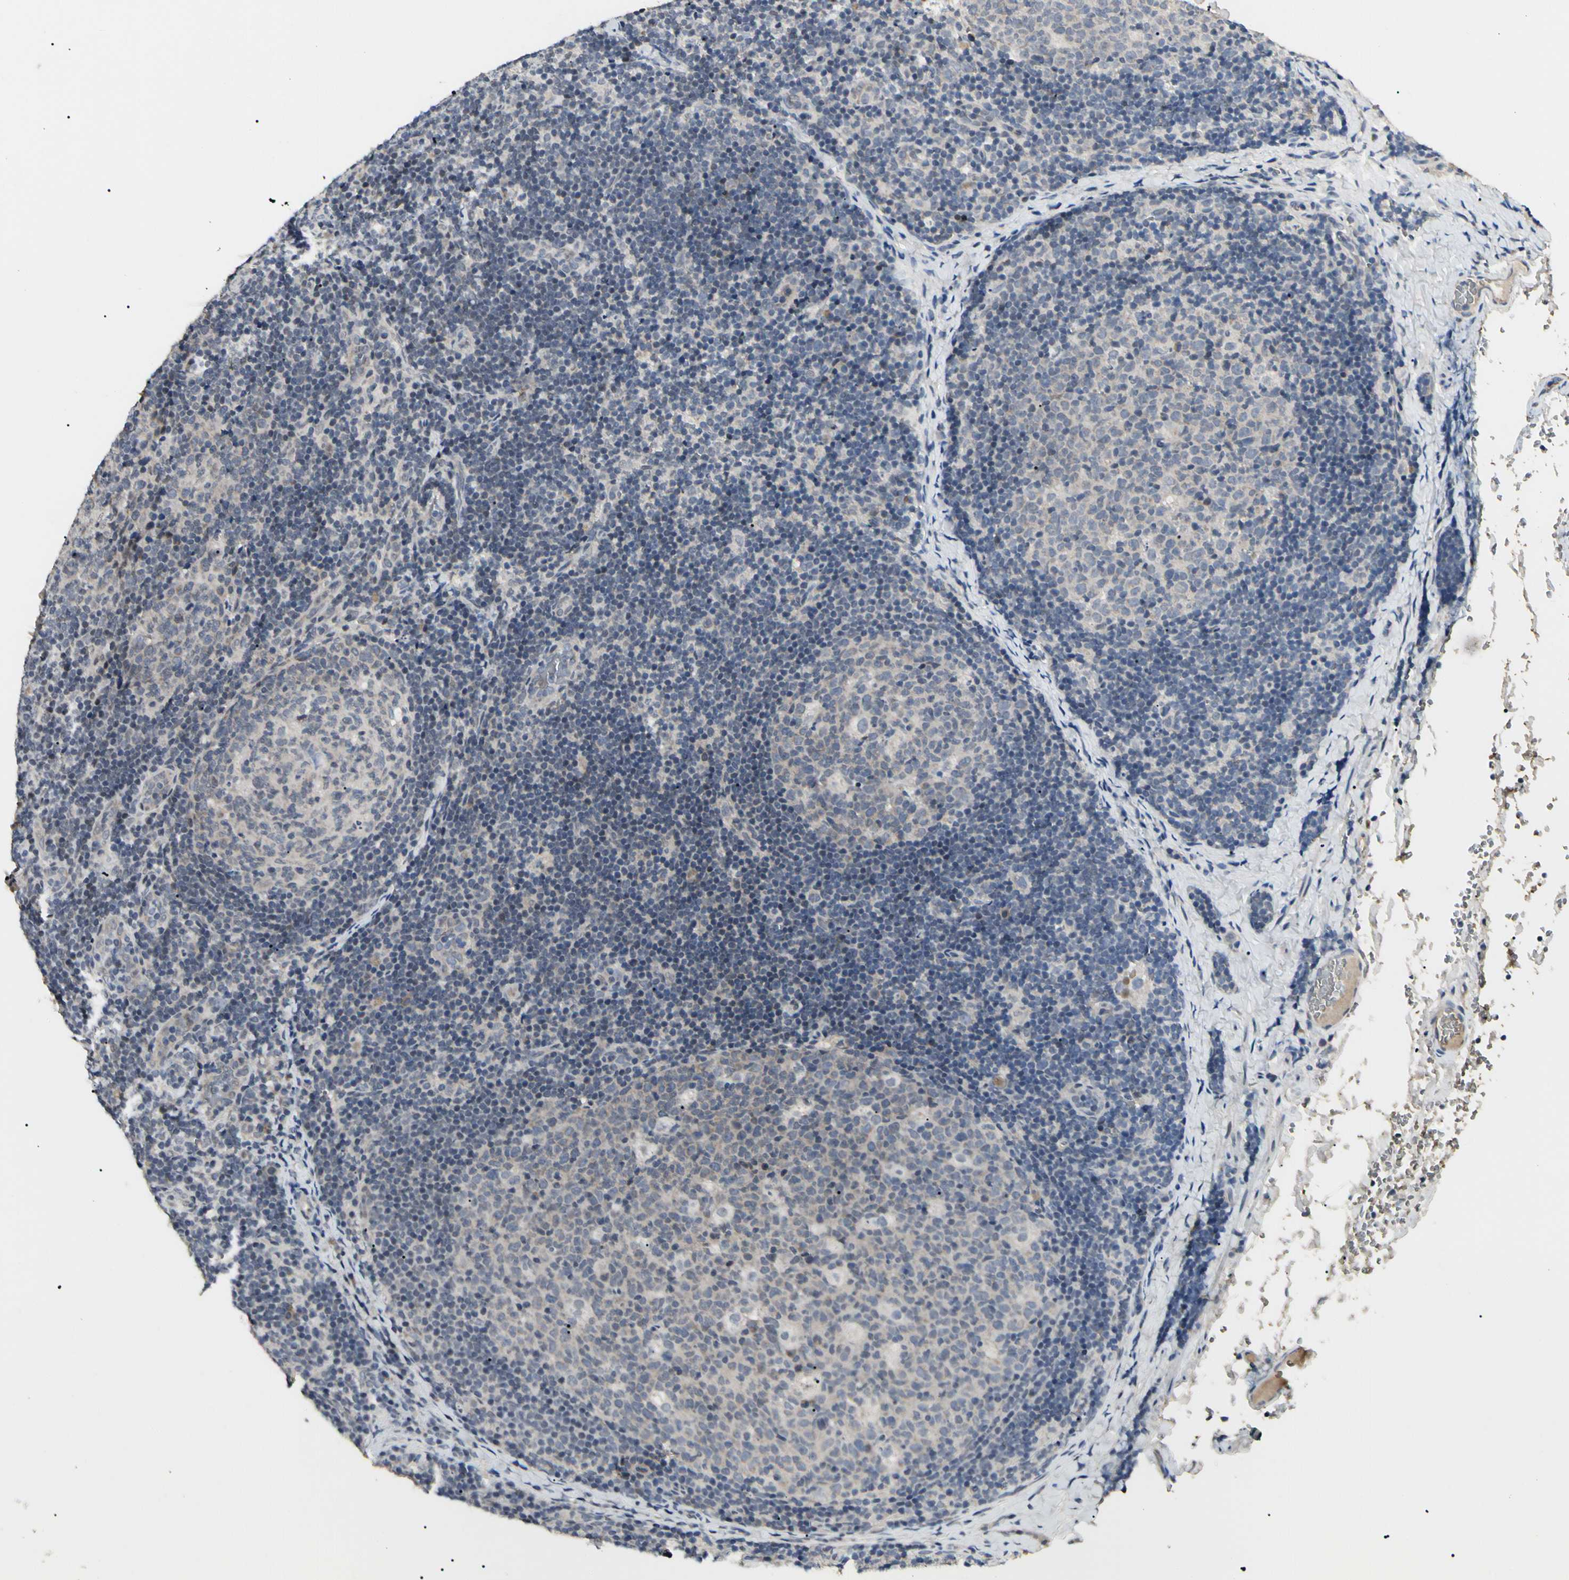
{"staining": {"intensity": "weak", "quantity": "<25%", "location": "nuclear"}, "tissue": "lymph node", "cell_type": "Germinal center cells", "image_type": "normal", "snomed": [{"axis": "morphology", "description": "Normal tissue, NOS"}, {"axis": "topography", "description": "Lymph node"}], "caption": "The immunohistochemistry micrograph has no significant expression in germinal center cells of lymph node.", "gene": "GREM1", "patient": {"sex": "female", "age": 14}}